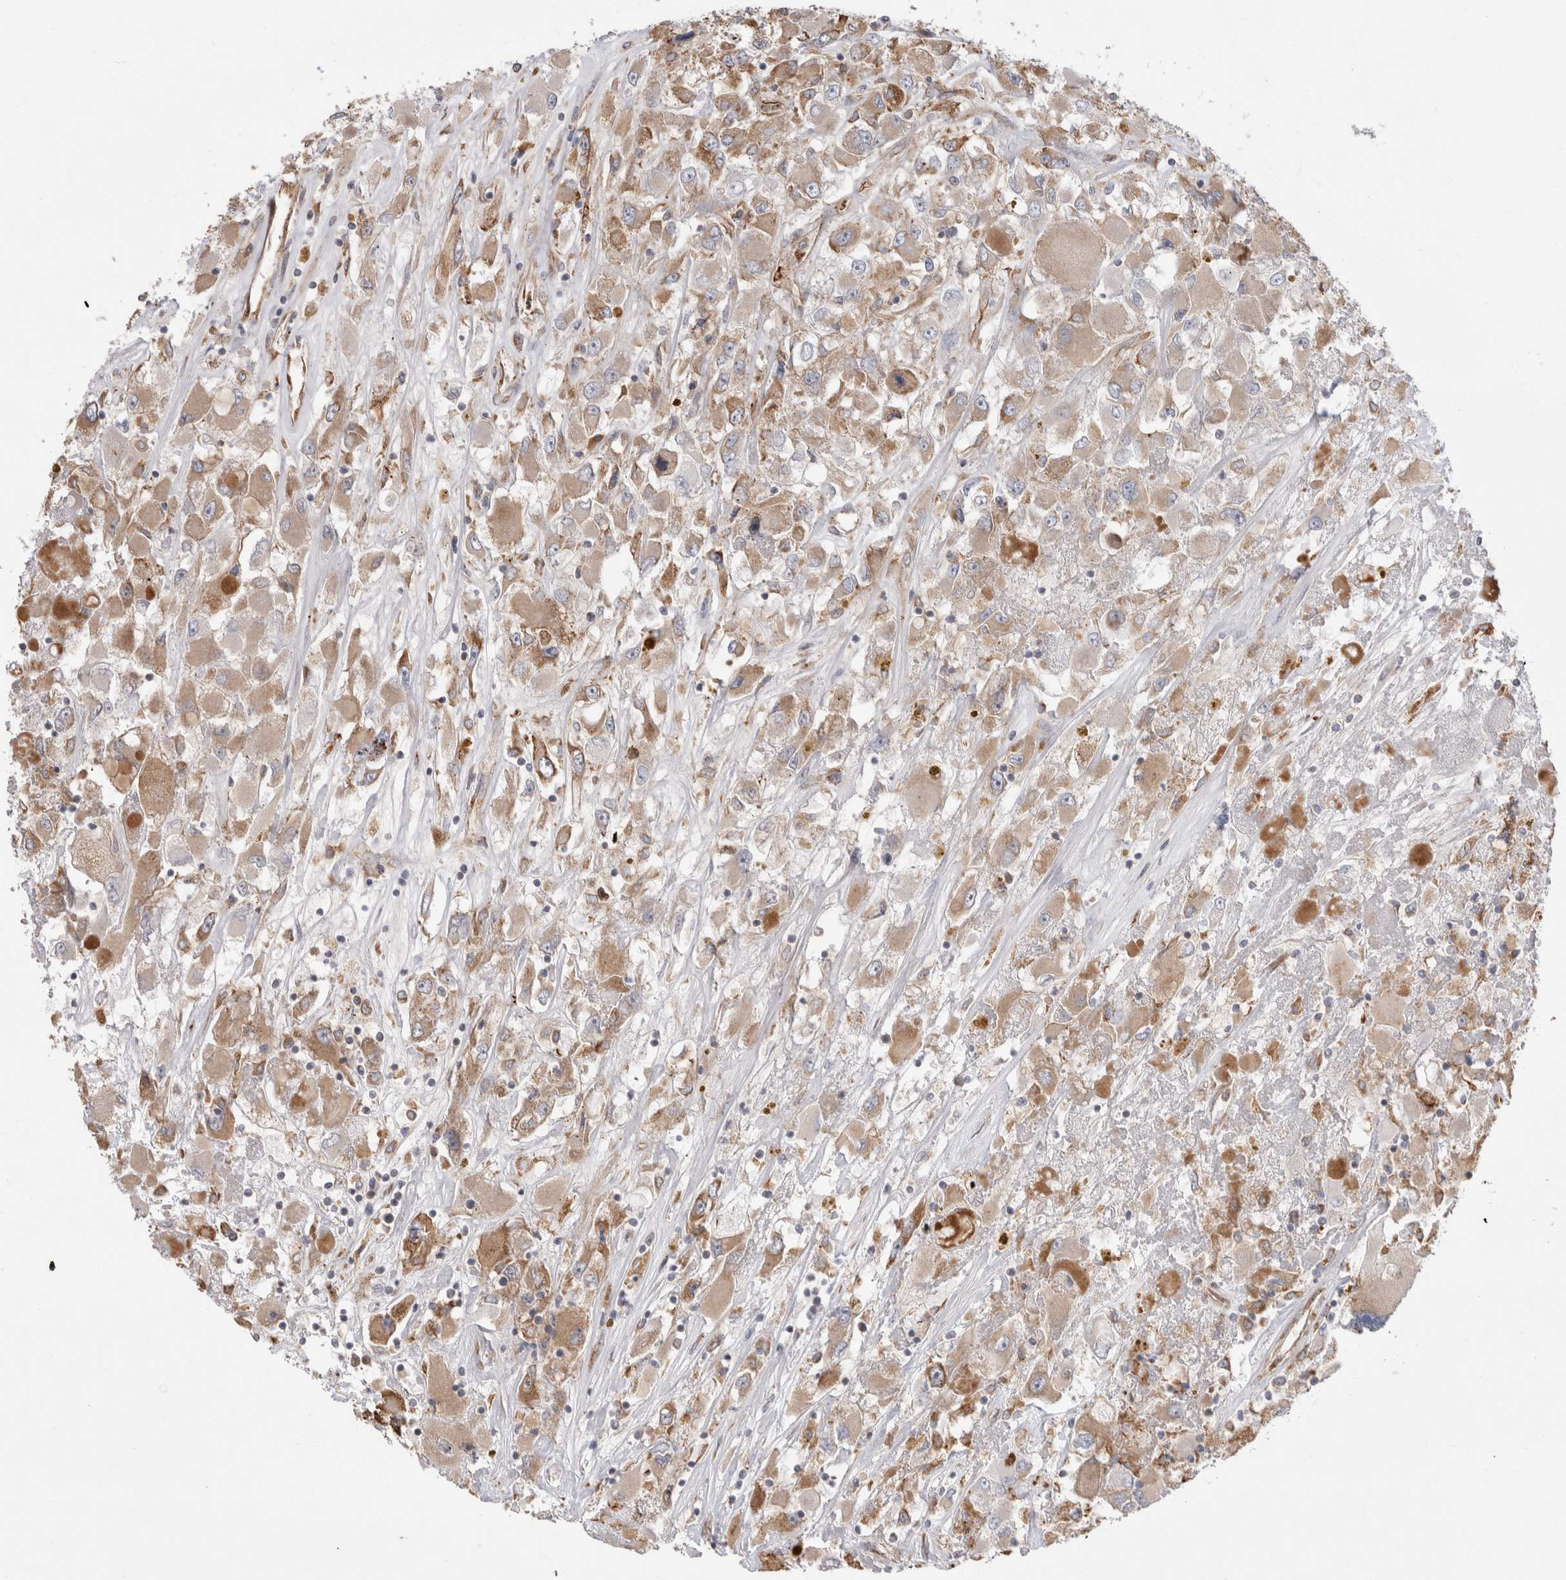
{"staining": {"intensity": "weak", "quantity": ">75%", "location": "cytoplasmic/membranous"}, "tissue": "renal cancer", "cell_type": "Tumor cells", "image_type": "cancer", "snomed": [{"axis": "morphology", "description": "Adenocarcinoma, NOS"}, {"axis": "topography", "description": "Kidney"}], "caption": "Approximately >75% of tumor cells in renal cancer show weak cytoplasmic/membranous protein staining as visualized by brown immunohistochemical staining.", "gene": "PDCD10", "patient": {"sex": "female", "age": 52}}